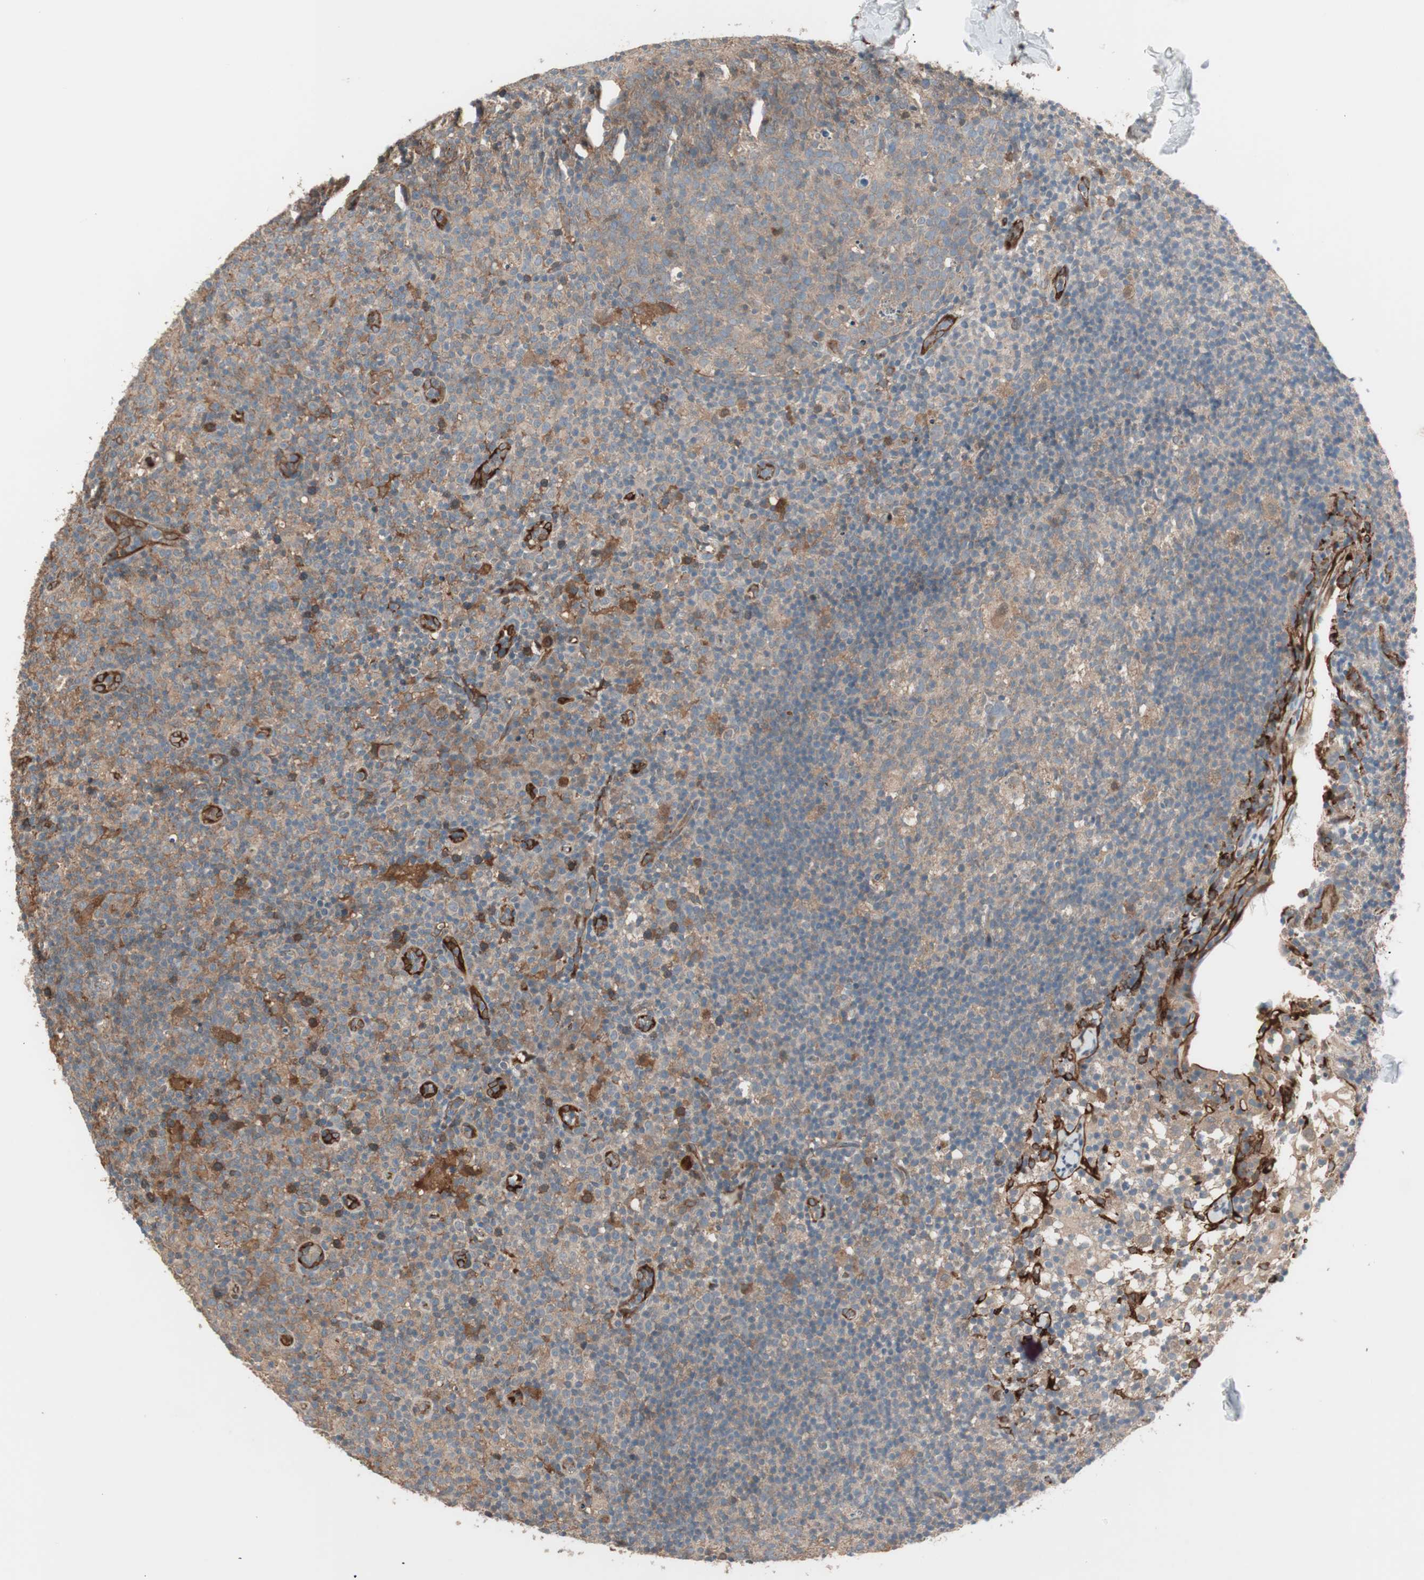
{"staining": {"intensity": "moderate", "quantity": ">75%", "location": "cytoplasmic/membranous"}, "tissue": "lymph node", "cell_type": "Germinal center cells", "image_type": "normal", "snomed": [{"axis": "morphology", "description": "Normal tissue, NOS"}, {"axis": "morphology", "description": "Inflammation, NOS"}, {"axis": "topography", "description": "Lymph node"}], "caption": "Immunohistochemical staining of unremarkable lymph node displays moderate cytoplasmic/membranous protein expression in about >75% of germinal center cells.", "gene": "STAB1", "patient": {"sex": "male", "age": 55}}